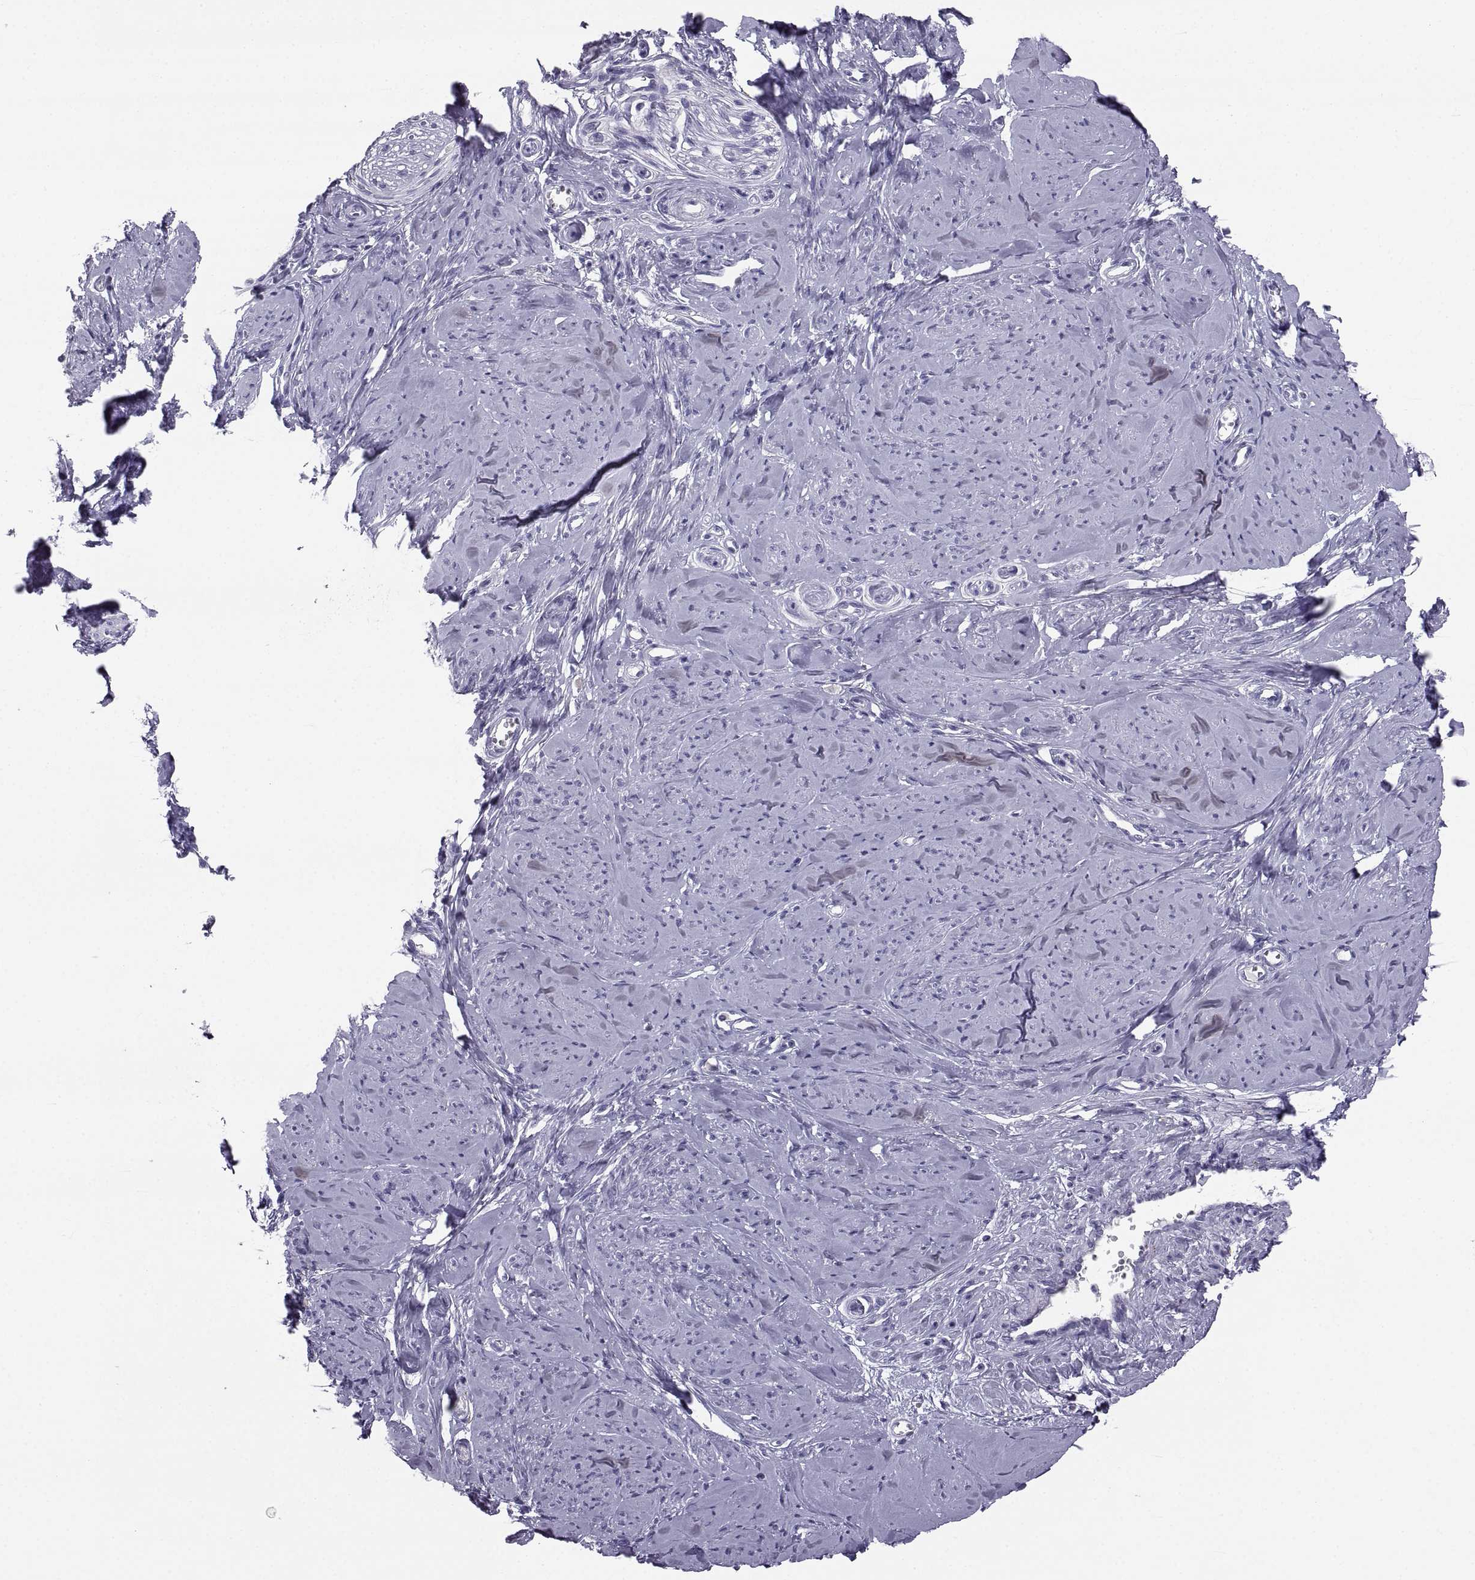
{"staining": {"intensity": "negative", "quantity": "none", "location": "none"}, "tissue": "smooth muscle", "cell_type": "Smooth muscle cells", "image_type": "normal", "snomed": [{"axis": "morphology", "description": "Normal tissue, NOS"}, {"axis": "topography", "description": "Smooth muscle"}], "caption": "Protein analysis of unremarkable smooth muscle exhibits no significant expression in smooth muscle cells. (DAB (3,3'-diaminobenzidine) immunohistochemistry (IHC), high magnification).", "gene": "PCSK1N", "patient": {"sex": "female", "age": 48}}